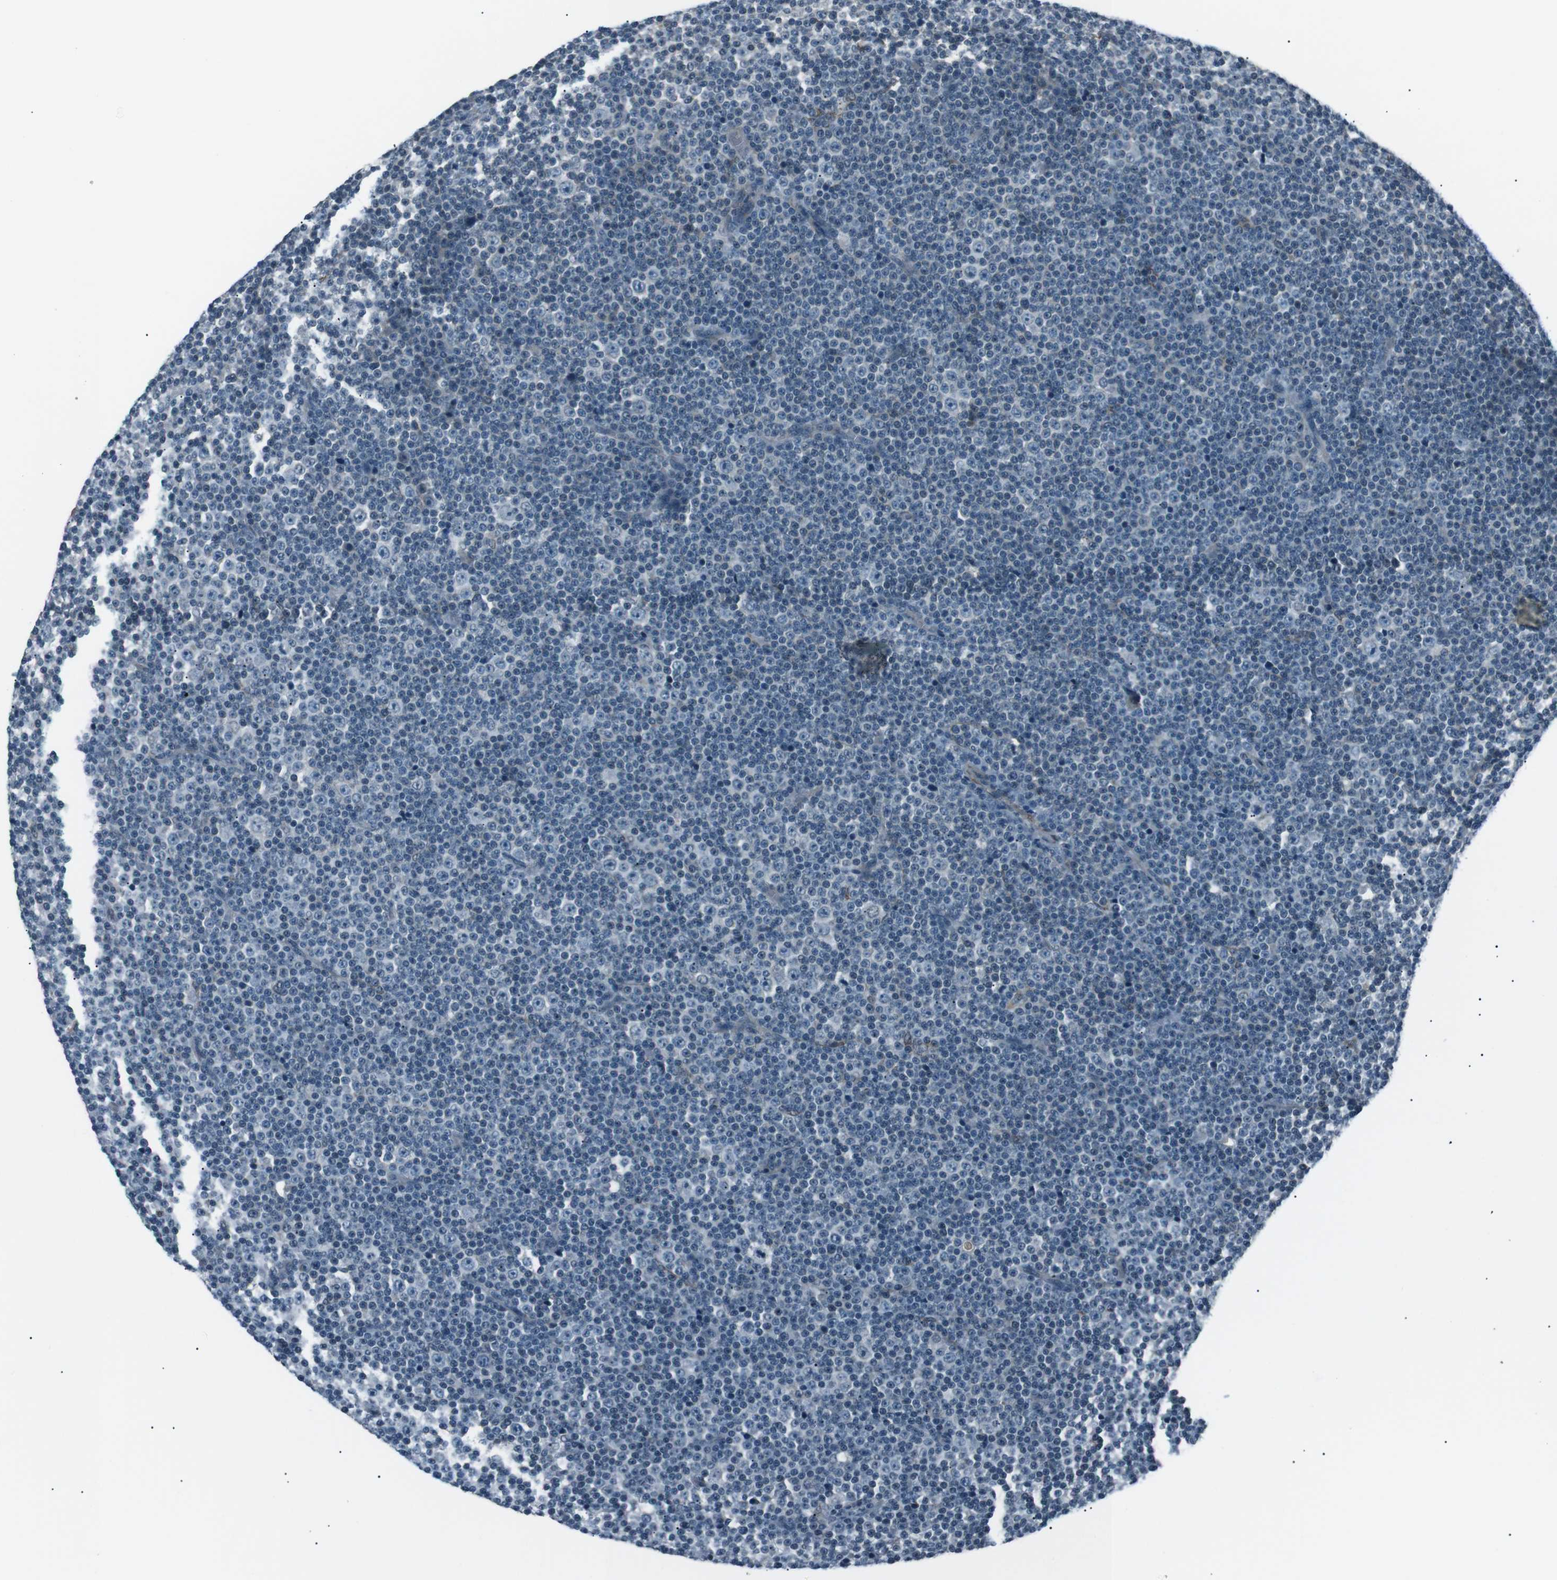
{"staining": {"intensity": "negative", "quantity": "none", "location": "none"}, "tissue": "lymphoma", "cell_type": "Tumor cells", "image_type": "cancer", "snomed": [{"axis": "morphology", "description": "Malignant lymphoma, non-Hodgkin's type, Low grade"}, {"axis": "topography", "description": "Lymph node"}], "caption": "Low-grade malignant lymphoma, non-Hodgkin's type stained for a protein using immunohistochemistry demonstrates no positivity tumor cells.", "gene": "PDLIM5", "patient": {"sex": "female", "age": 67}}